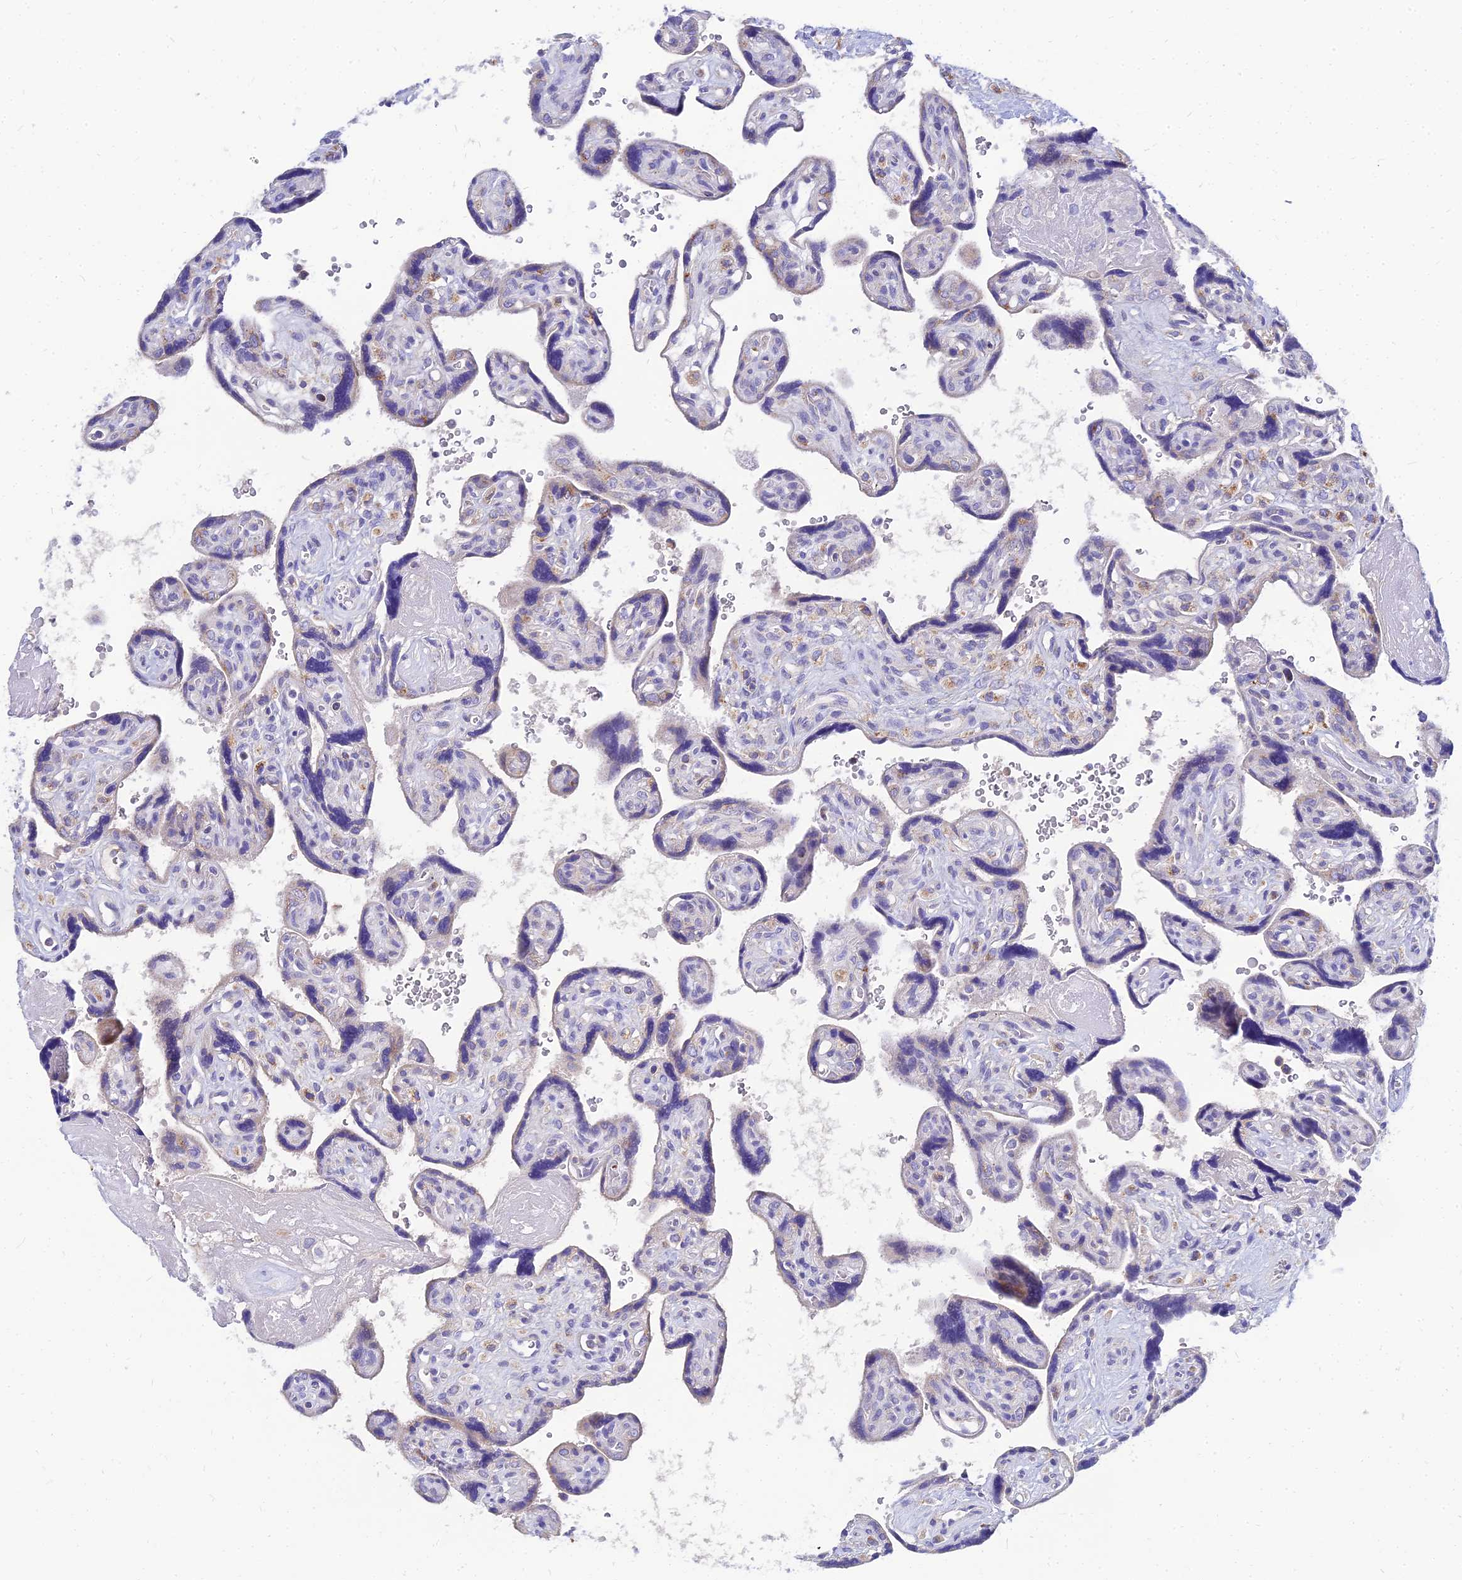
{"staining": {"intensity": "weak", "quantity": "<25%", "location": "cytoplasmic/membranous"}, "tissue": "placenta", "cell_type": "Trophoblastic cells", "image_type": "normal", "snomed": [{"axis": "morphology", "description": "Normal tissue, NOS"}, {"axis": "topography", "description": "Placenta"}], "caption": "This is an immunohistochemistry (IHC) photomicrograph of normal human placenta. There is no staining in trophoblastic cells.", "gene": "NPY", "patient": {"sex": "female", "age": 39}}